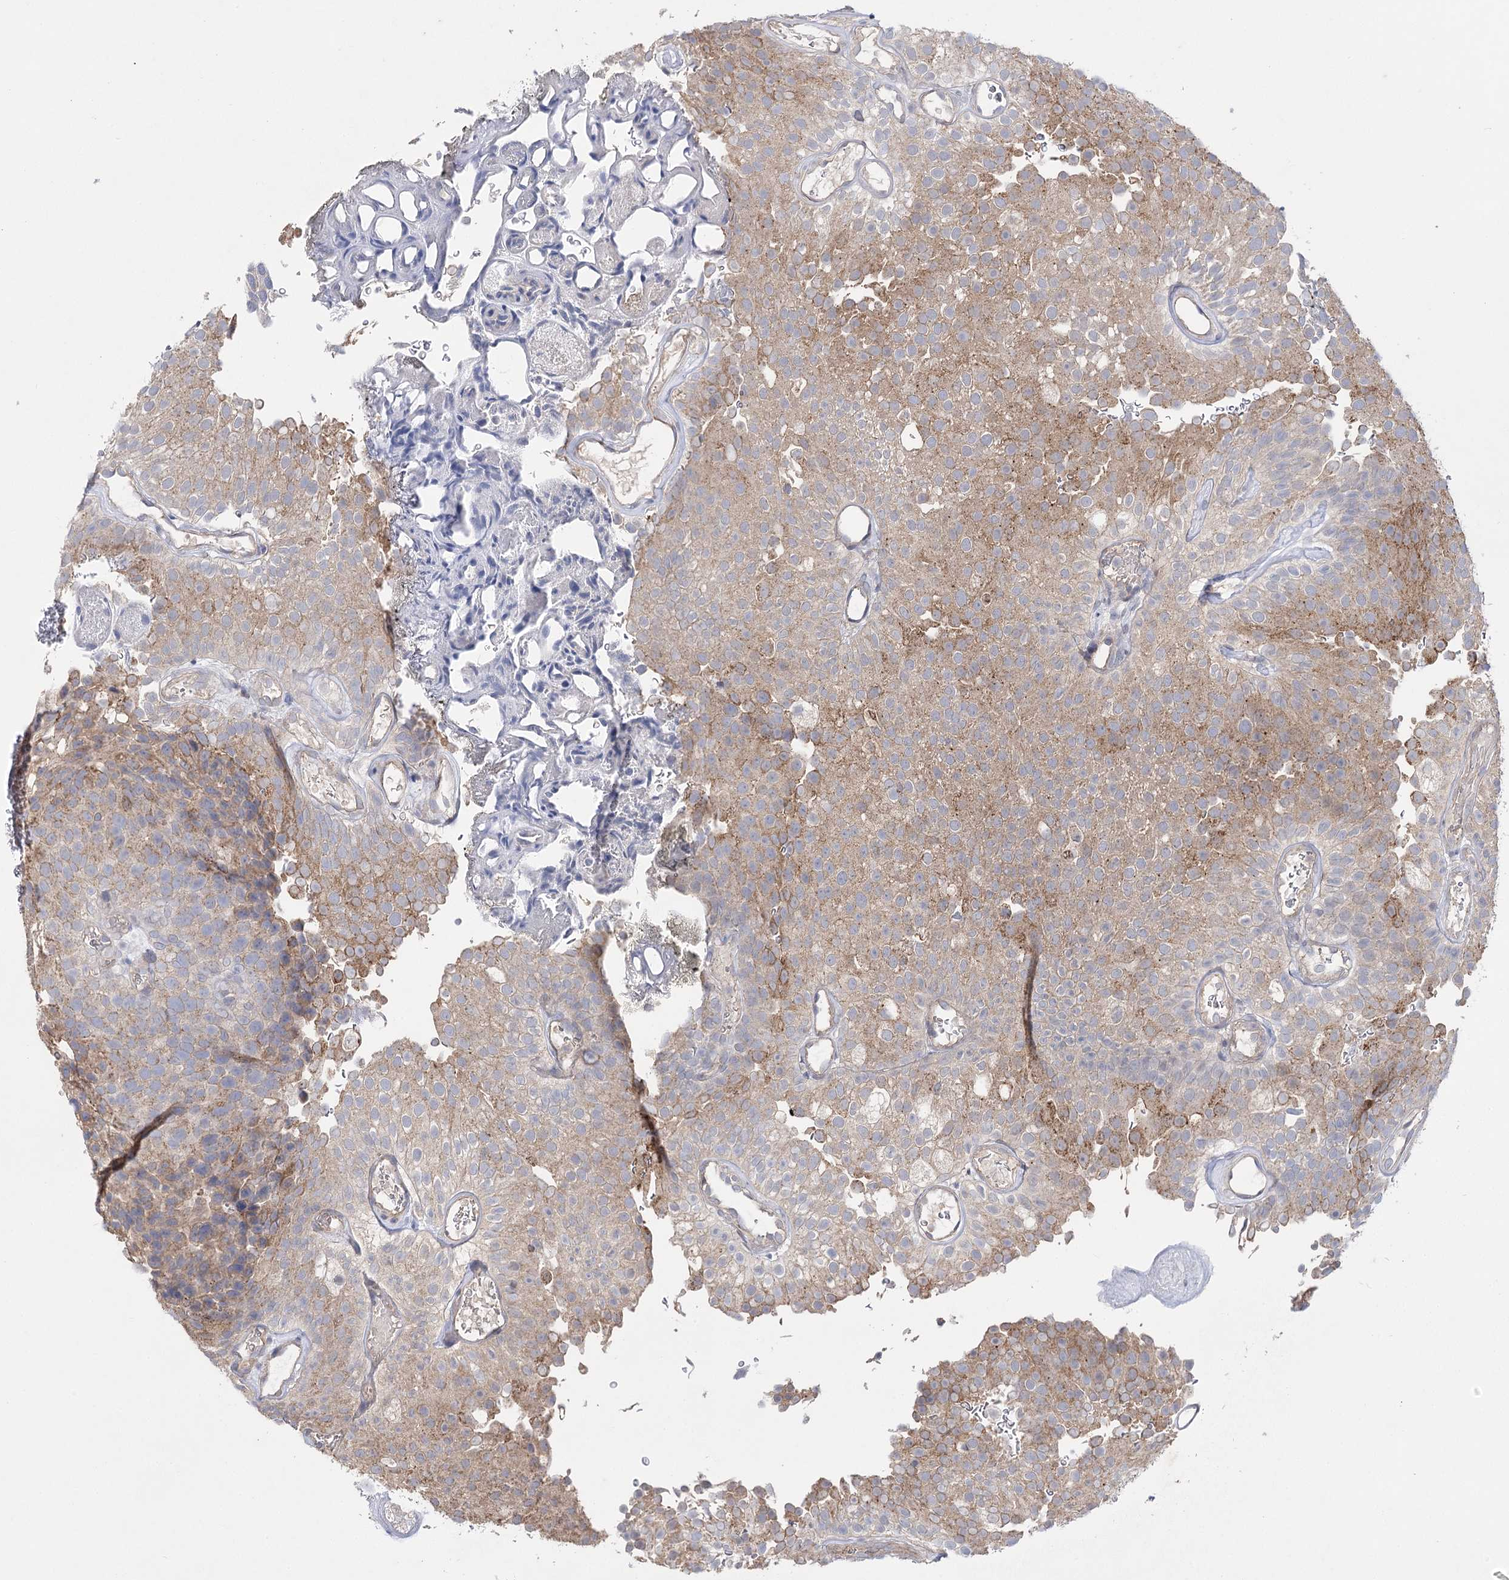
{"staining": {"intensity": "moderate", "quantity": "25%-75%", "location": "cytoplasmic/membranous"}, "tissue": "urothelial cancer", "cell_type": "Tumor cells", "image_type": "cancer", "snomed": [{"axis": "morphology", "description": "Urothelial carcinoma, Low grade"}, {"axis": "topography", "description": "Urinary bladder"}], "caption": "Urothelial carcinoma (low-grade) stained with DAB immunohistochemistry demonstrates medium levels of moderate cytoplasmic/membranous positivity in approximately 25%-75% of tumor cells.", "gene": "AURKC", "patient": {"sex": "male", "age": 78}}